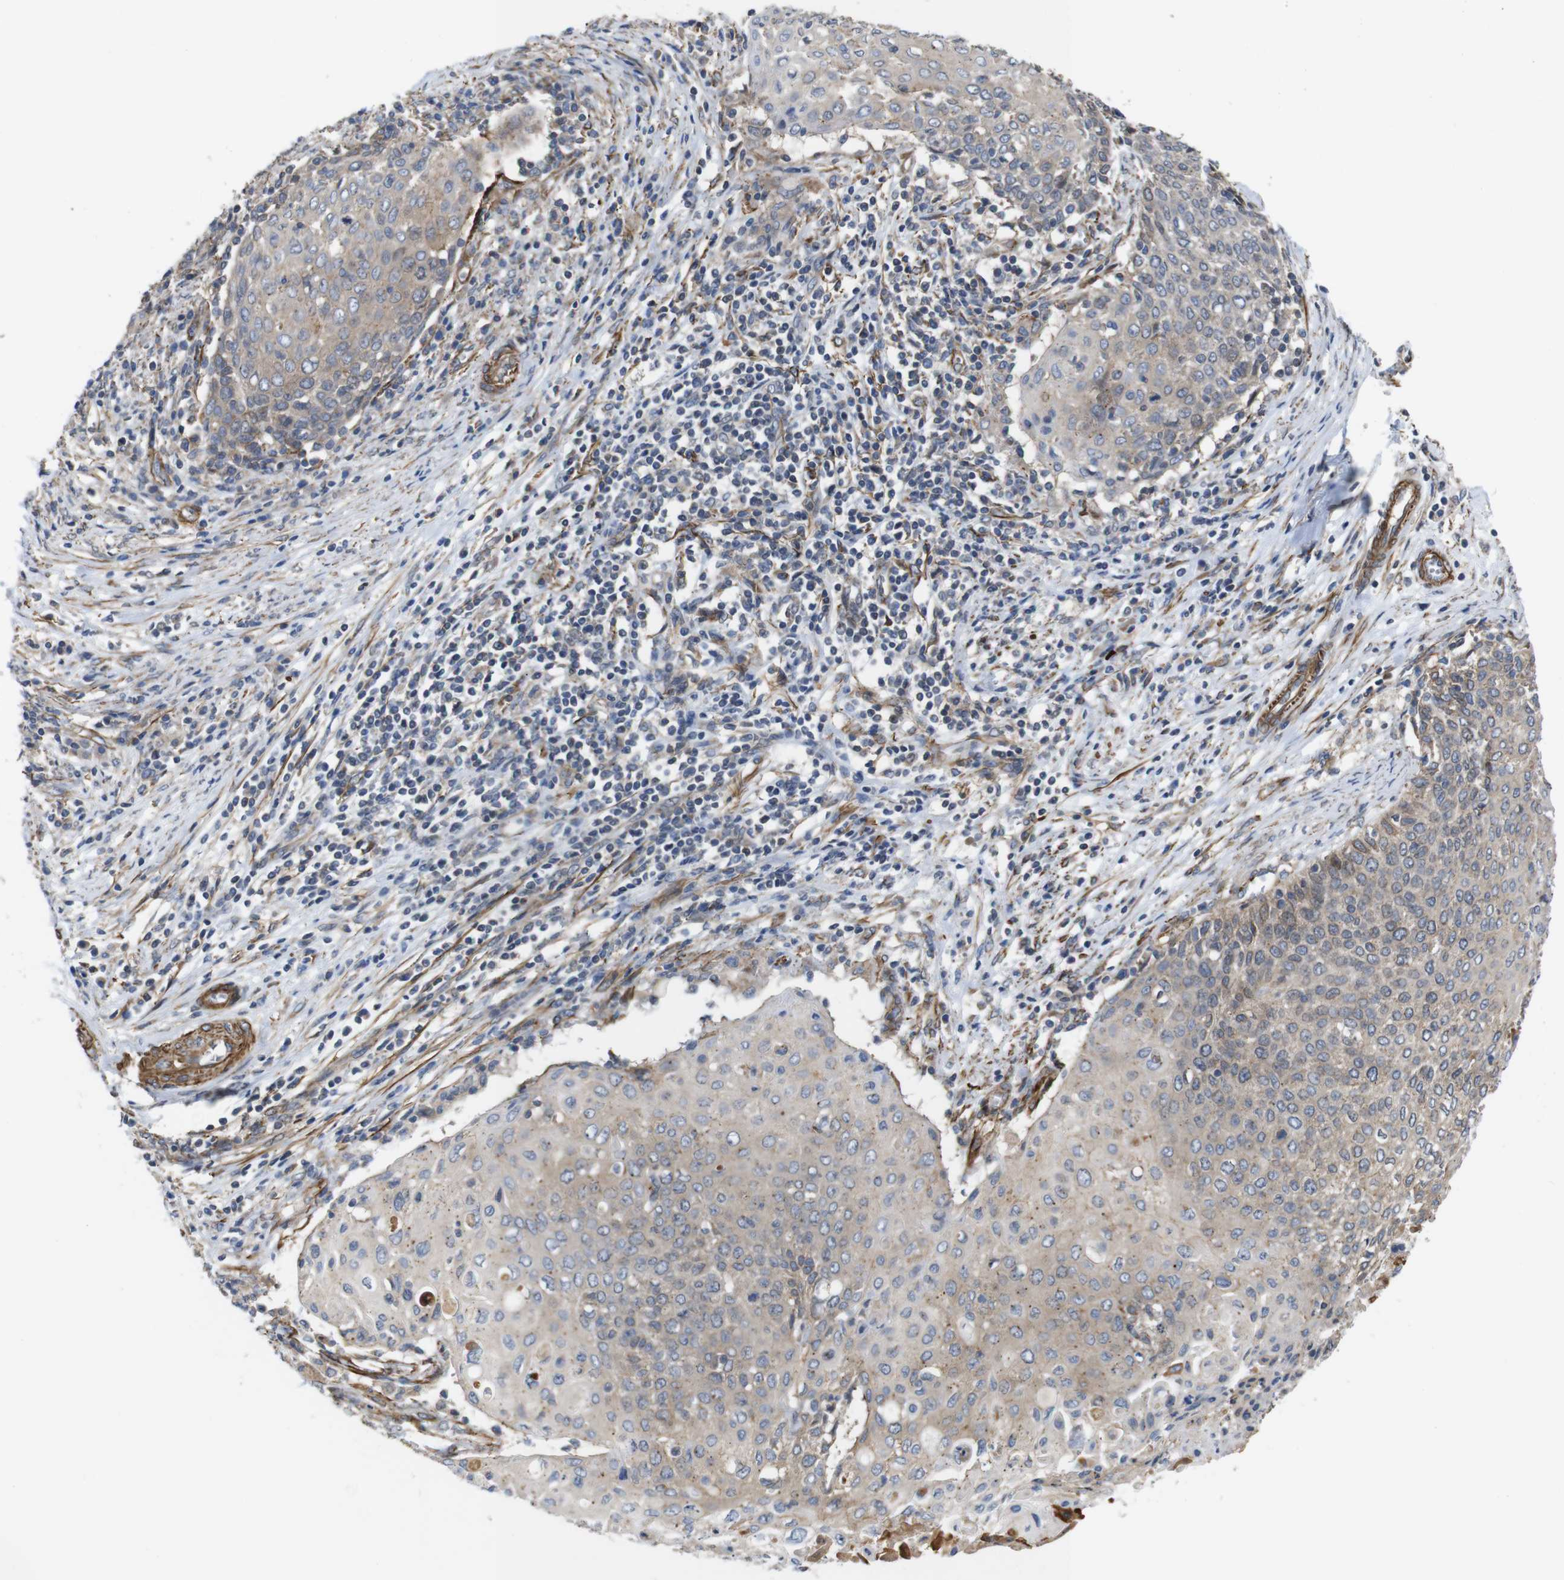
{"staining": {"intensity": "weak", "quantity": ">75%", "location": "cytoplasmic/membranous"}, "tissue": "cervical cancer", "cell_type": "Tumor cells", "image_type": "cancer", "snomed": [{"axis": "morphology", "description": "Squamous cell carcinoma, NOS"}, {"axis": "topography", "description": "Cervix"}], "caption": "This histopathology image displays immunohistochemistry (IHC) staining of cervical cancer, with low weak cytoplasmic/membranous positivity in about >75% of tumor cells.", "gene": "GGT7", "patient": {"sex": "female", "age": 39}}